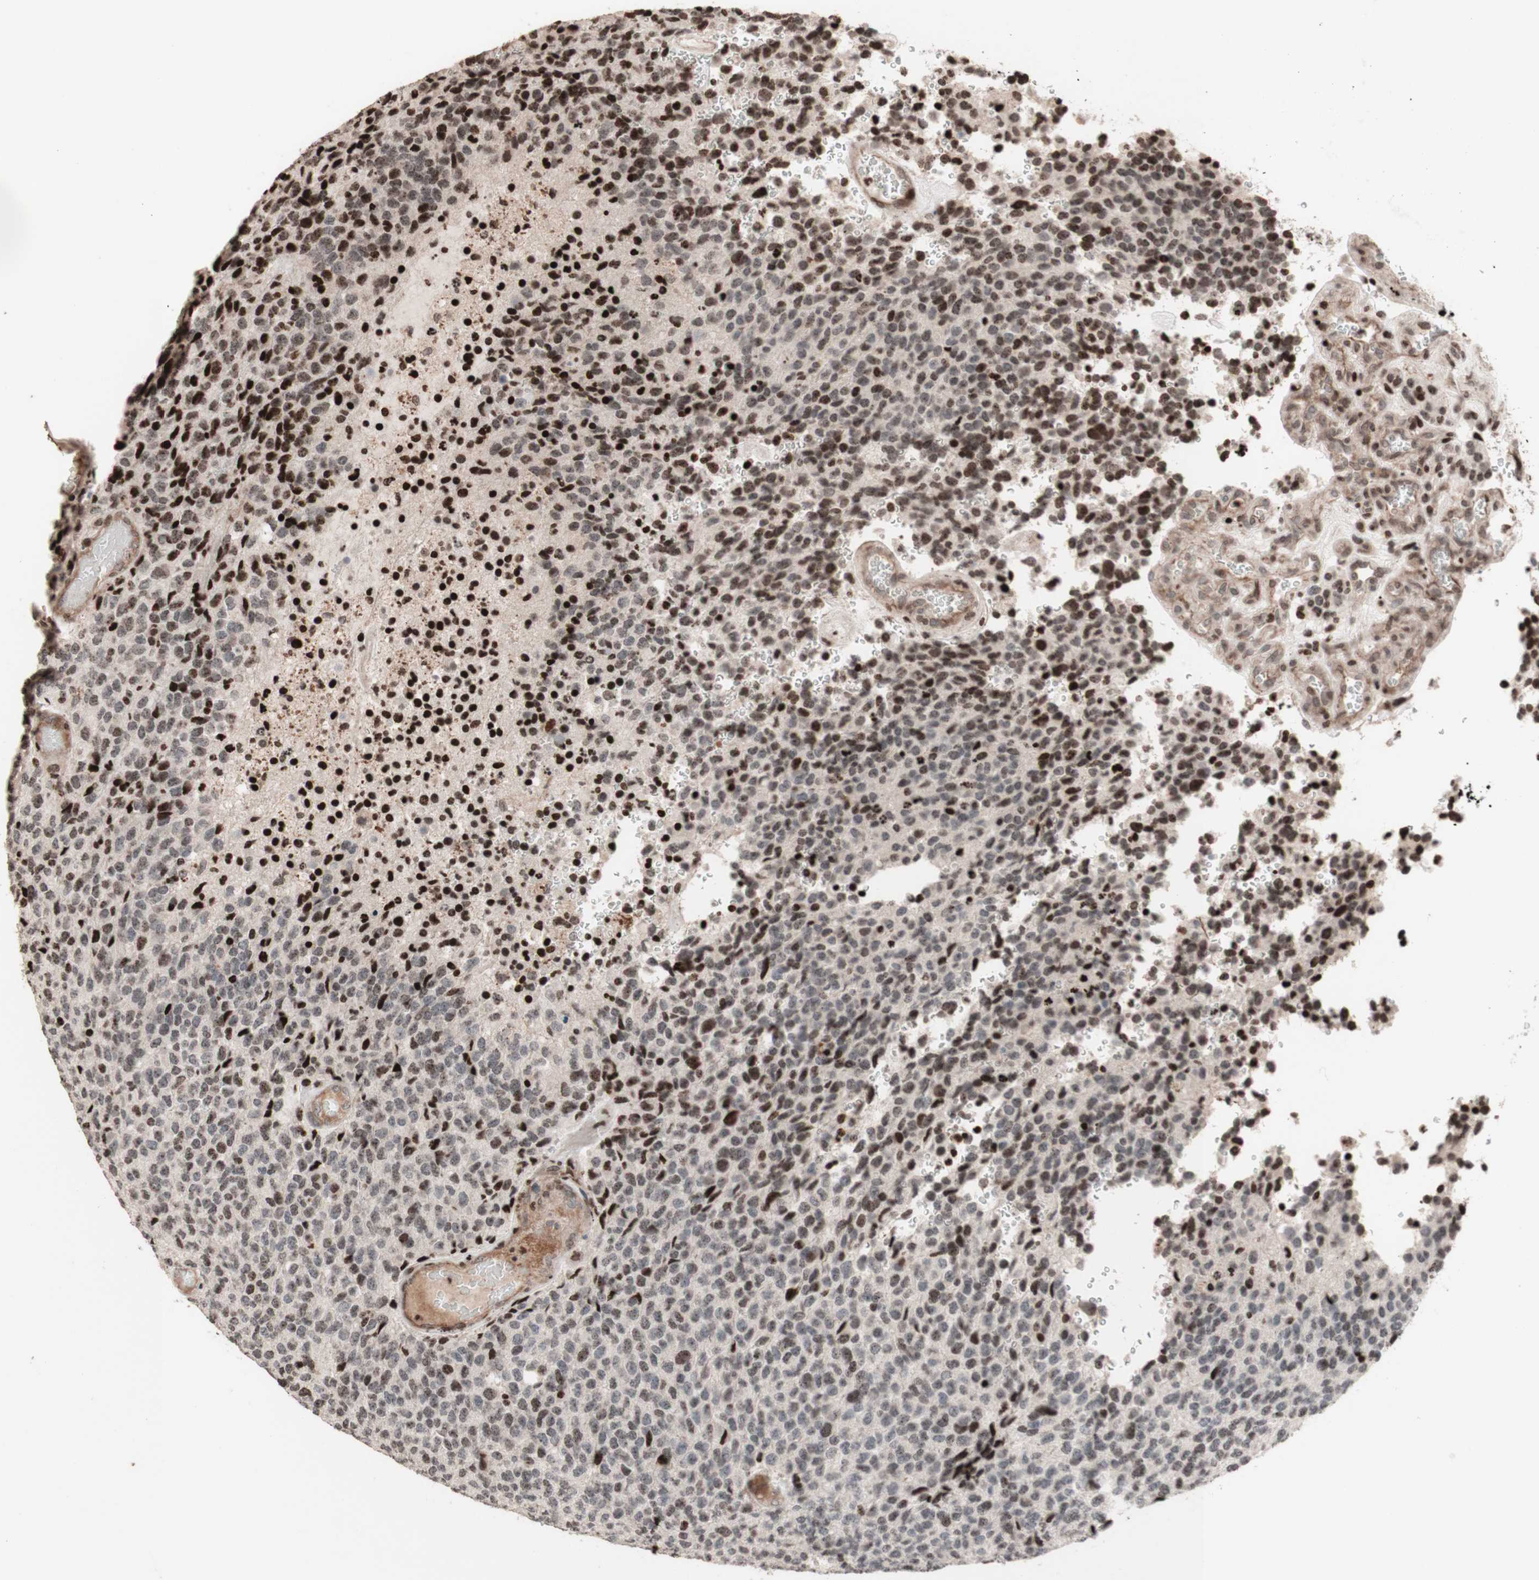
{"staining": {"intensity": "strong", "quantity": "<25%", "location": "nuclear"}, "tissue": "glioma", "cell_type": "Tumor cells", "image_type": "cancer", "snomed": [{"axis": "morphology", "description": "Glioma, malignant, High grade"}, {"axis": "topography", "description": "pancreas cauda"}], "caption": "Malignant glioma (high-grade) was stained to show a protein in brown. There is medium levels of strong nuclear staining in about <25% of tumor cells.", "gene": "POLA1", "patient": {"sex": "male", "age": 60}}